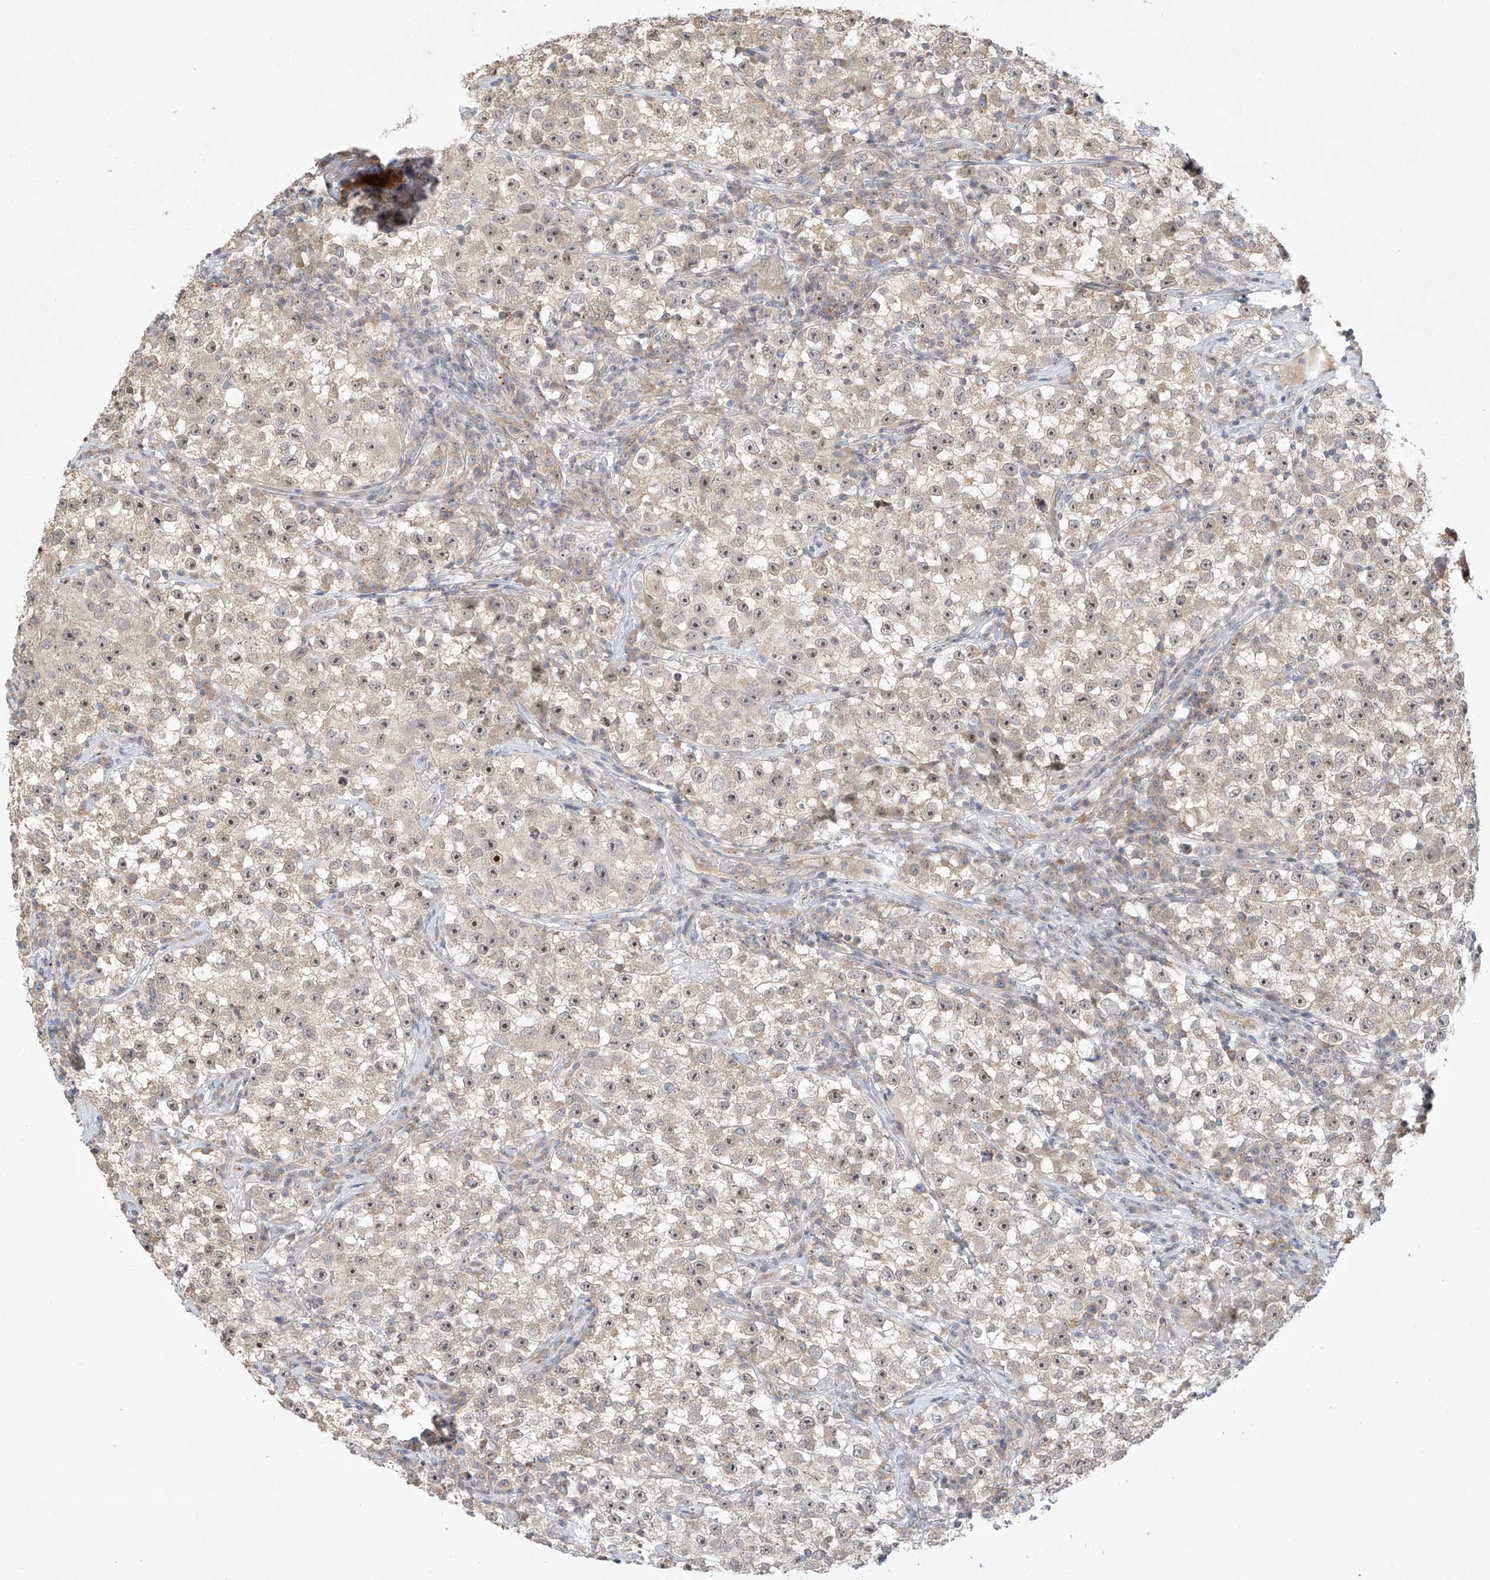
{"staining": {"intensity": "weak", "quantity": "<25%", "location": "nuclear"}, "tissue": "testis cancer", "cell_type": "Tumor cells", "image_type": "cancer", "snomed": [{"axis": "morphology", "description": "Seminoma, NOS"}, {"axis": "topography", "description": "Testis"}], "caption": "Tumor cells show no significant protein positivity in seminoma (testis).", "gene": "TASP1", "patient": {"sex": "male", "age": 22}}